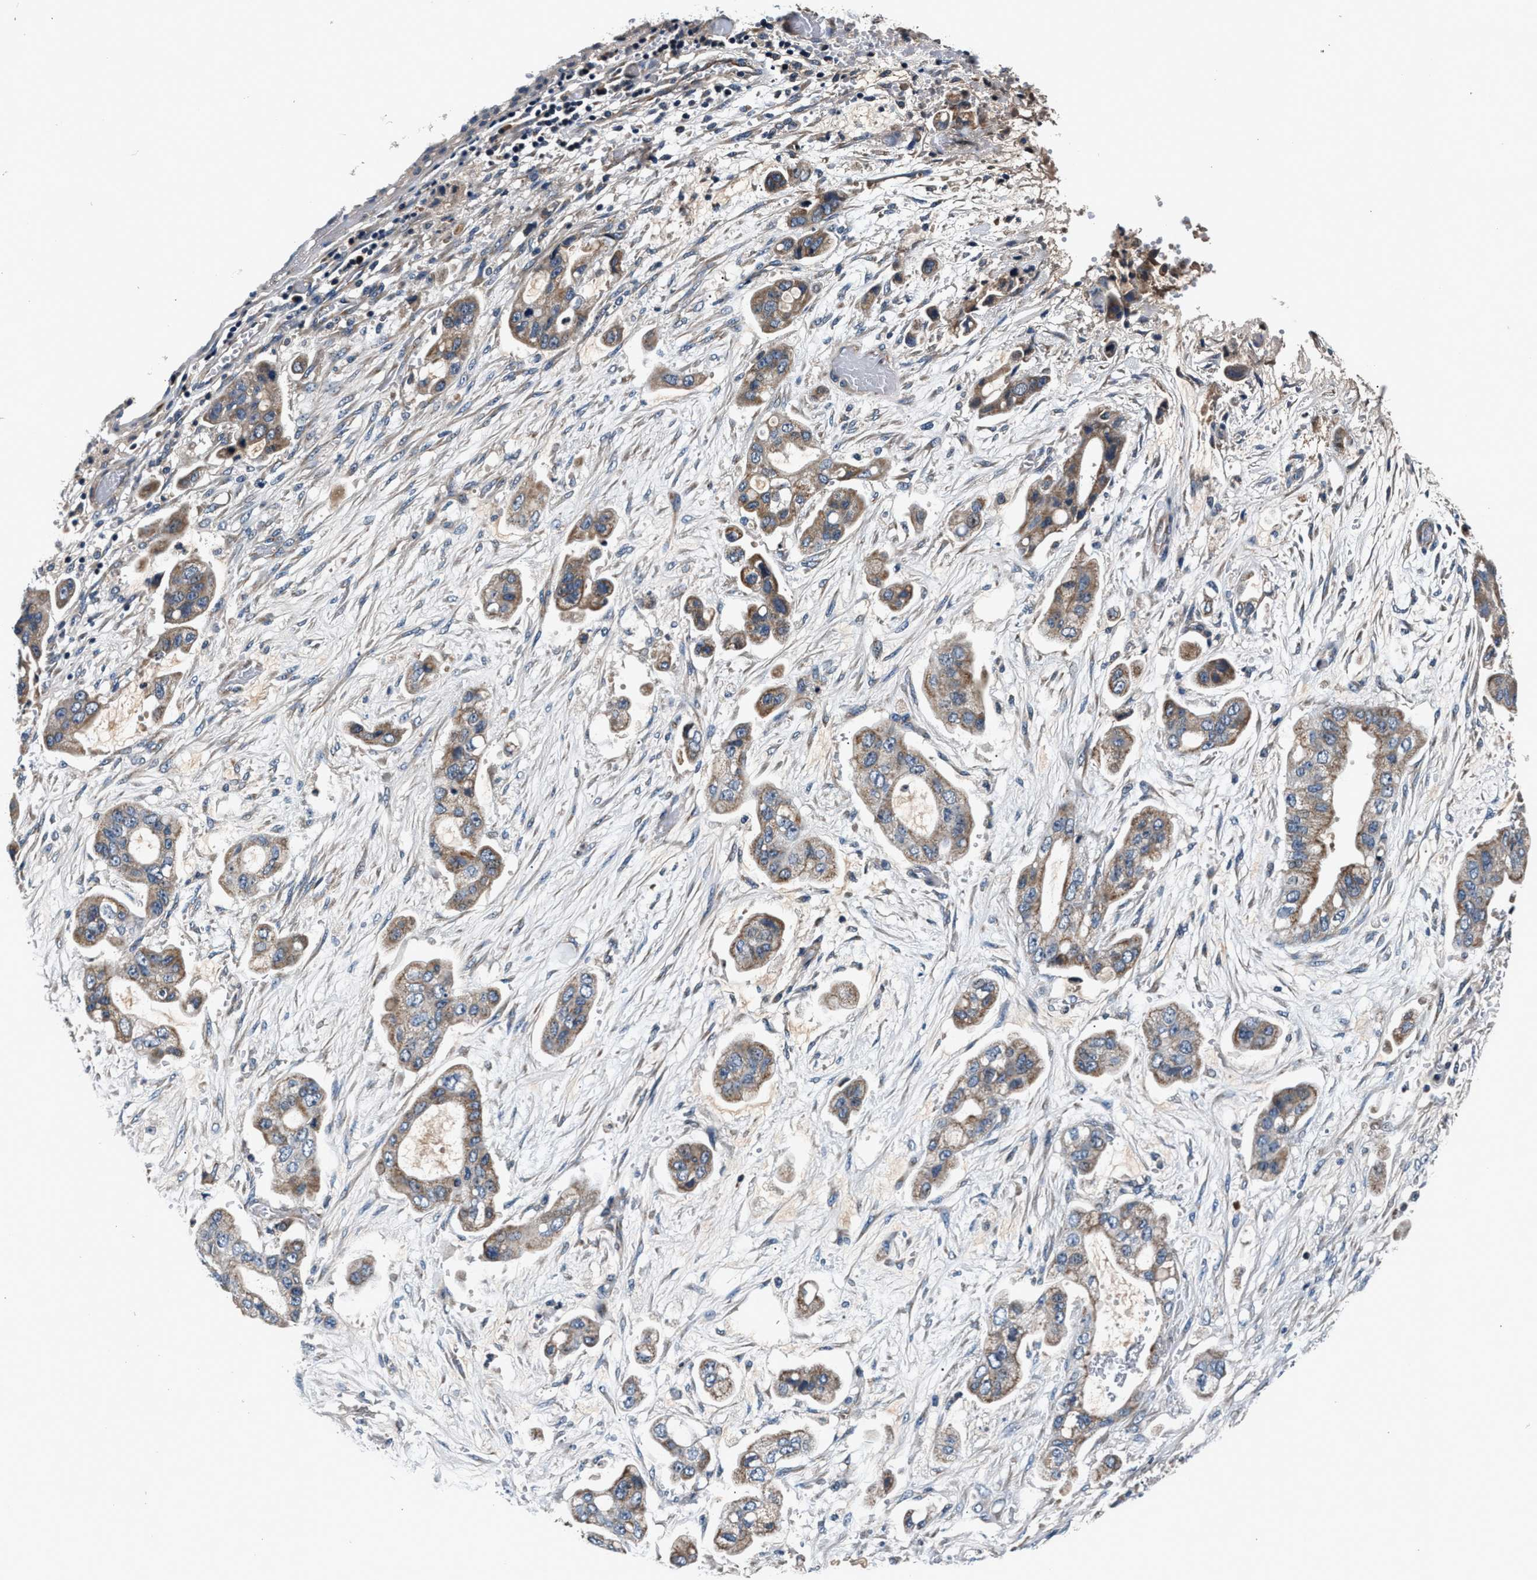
{"staining": {"intensity": "moderate", "quantity": ">75%", "location": "cytoplasmic/membranous"}, "tissue": "stomach cancer", "cell_type": "Tumor cells", "image_type": "cancer", "snomed": [{"axis": "morphology", "description": "Adenocarcinoma, NOS"}, {"axis": "topography", "description": "Stomach"}], "caption": "A micrograph of human stomach adenocarcinoma stained for a protein exhibits moderate cytoplasmic/membranous brown staining in tumor cells.", "gene": "IMMT", "patient": {"sex": "male", "age": 62}}